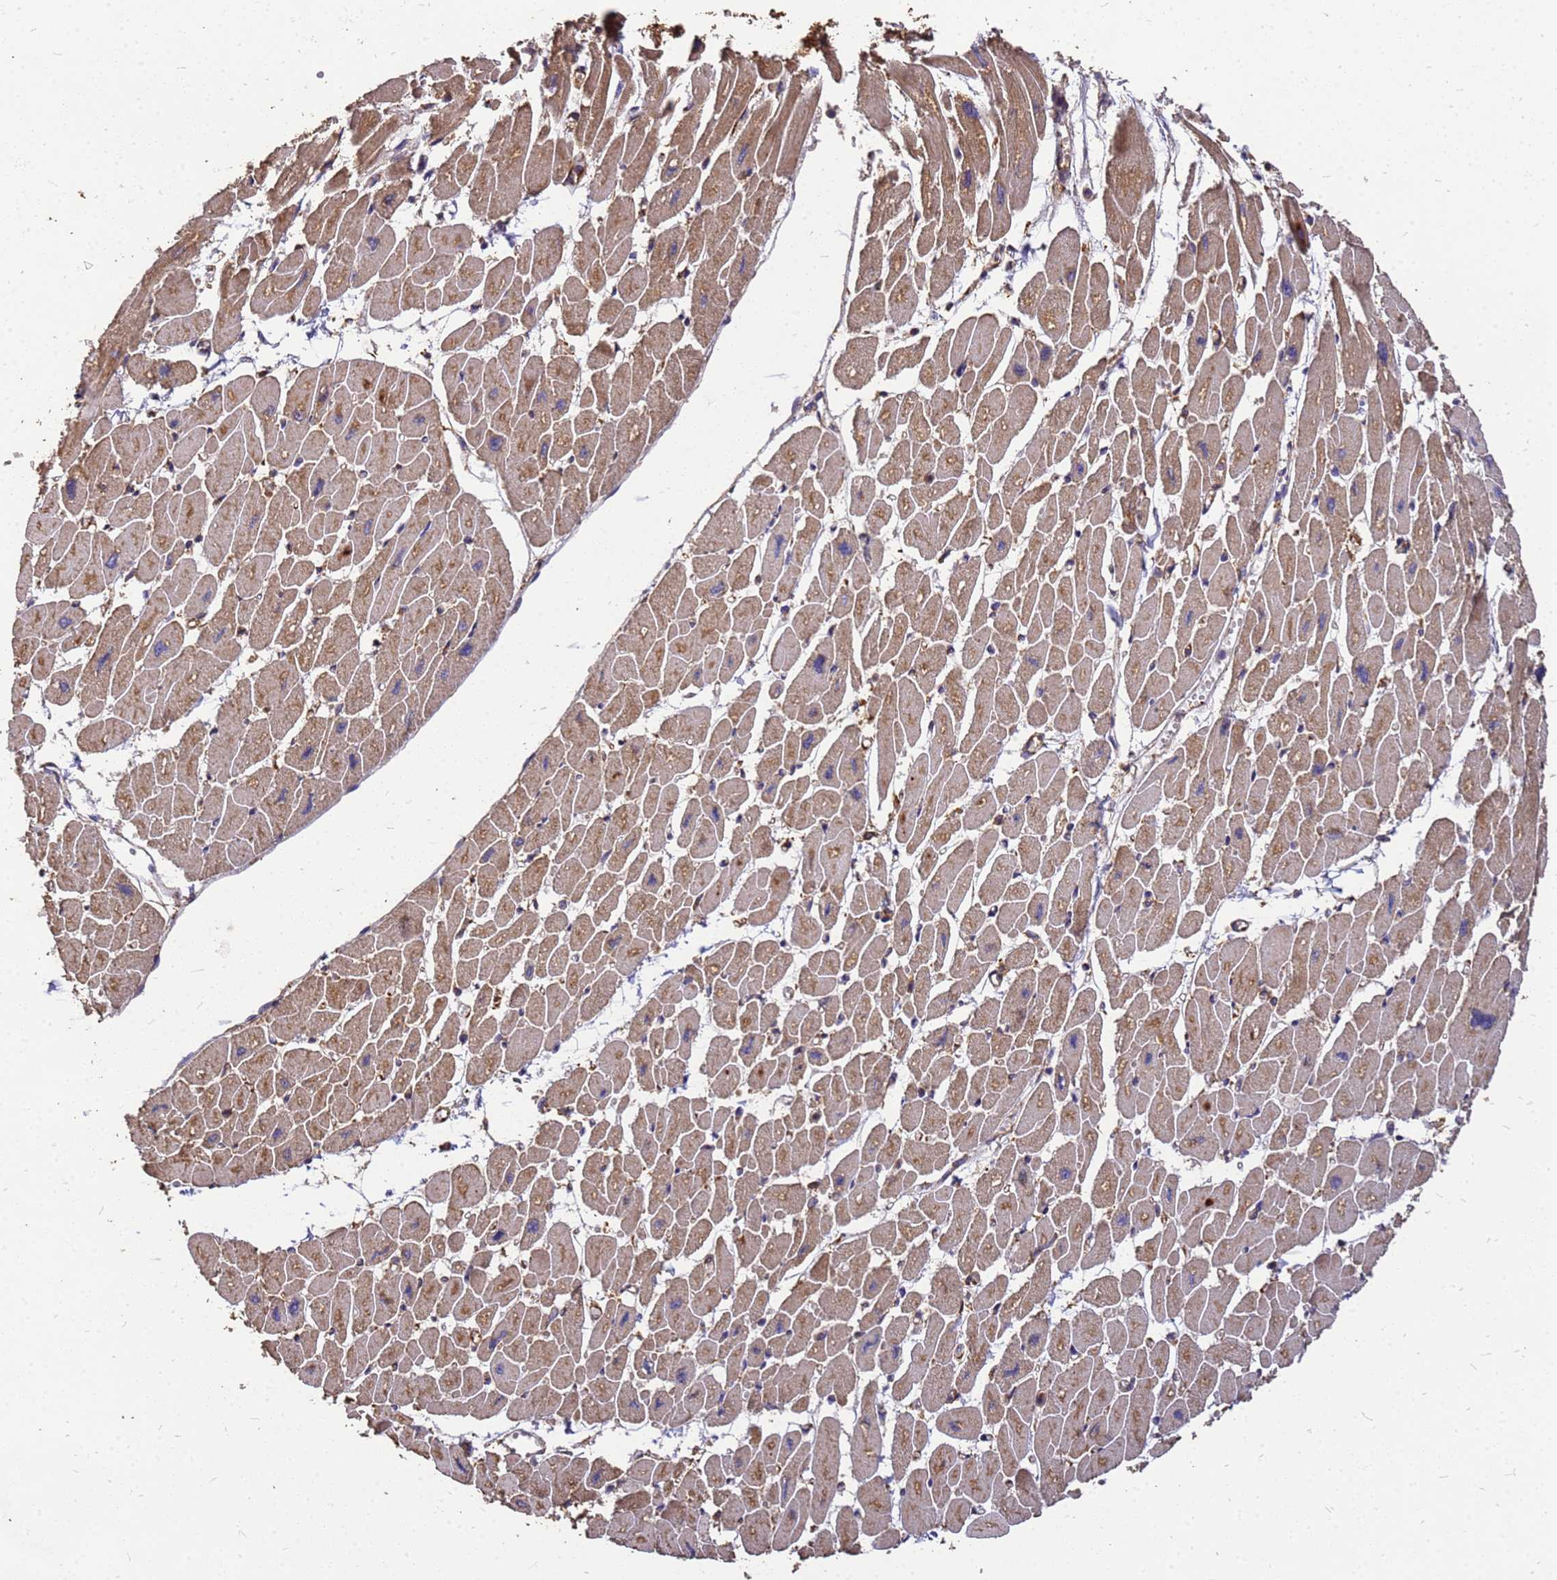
{"staining": {"intensity": "moderate", "quantity": ">75%", "location": "cytoplasmic/membranous"}, "tissue": "heart muscle", "cell_type": "Cardiomyocytes", "image_type": "normal", "snomed": [{"axis": "morphology", "description": "Normal tissue, NOS"}, {"axis": "topography", "description": "Heart"}], "caption": "Immunohistochemistry photomicrograph of normal heart muscle: human heart muscle stained using IHC shows medium levels of moderate protein expression localized specifically in the cytoplasmic/membranous of cardiomyocytes, appearing as a cytoplasmic/membranous brown color.", "gene": "ZNF618", "patient": {"sex": "female", "age": 54}}